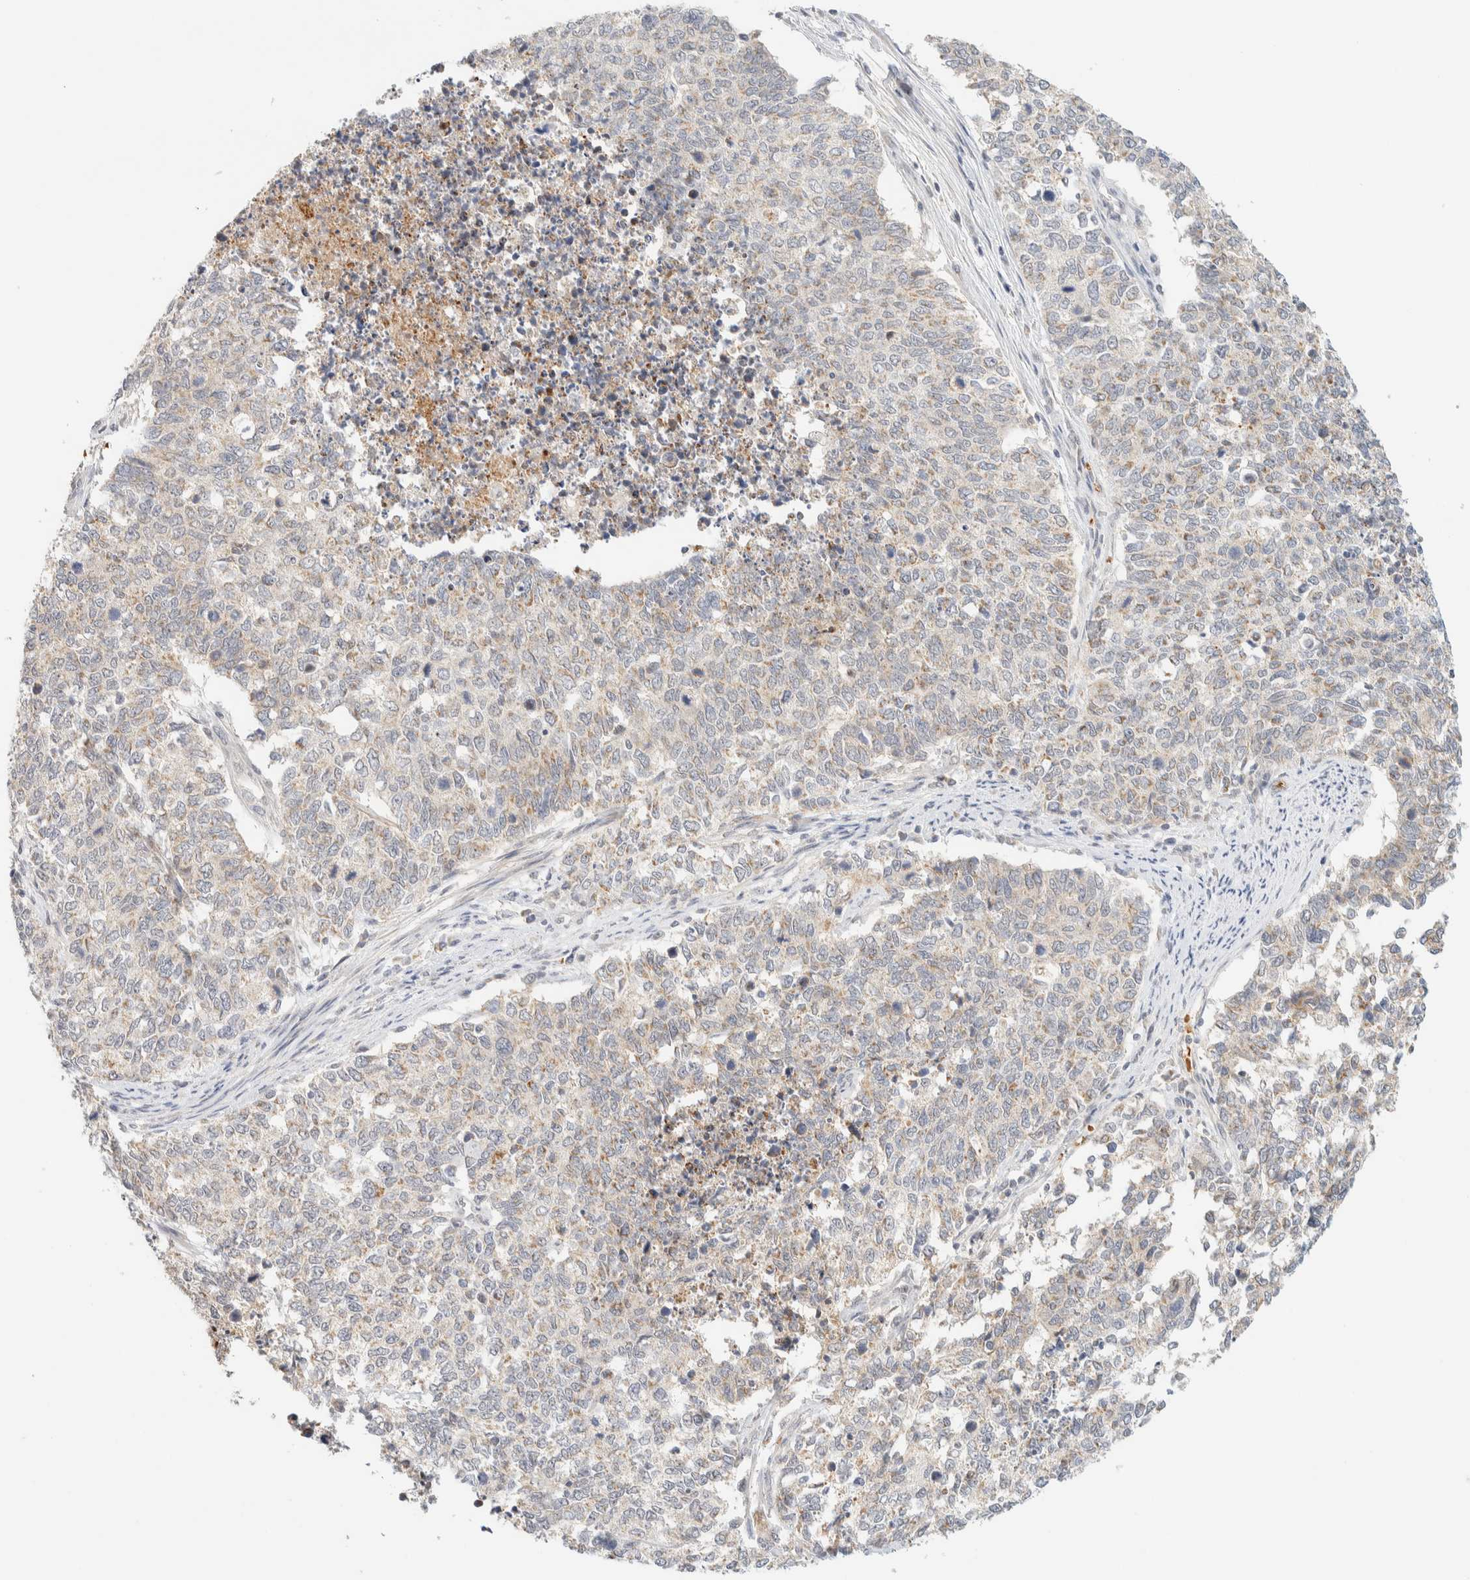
{"staining": {"intensity": "weak", "quantity": "25%-75%", "location": "cytoplasmic/membranous"}, "tissue": "cervical cancer", "cell_type": "Tumor cells", "image_type": "cancer", "snomed": [{"axis": "morphology", "description": "Squamous cell carcinoma, NOS"}, {"axis": "topography", "description": "Cervix"}], "caption": "Tumor cells demonstrate low levels of weak cytoplasmic/membranous expression in approximately 25%-75% of cells in cervical cancer (squamous cell carcinoma).", "gene": "TNK1", "patient": {"sex": "female", "age": 63}}